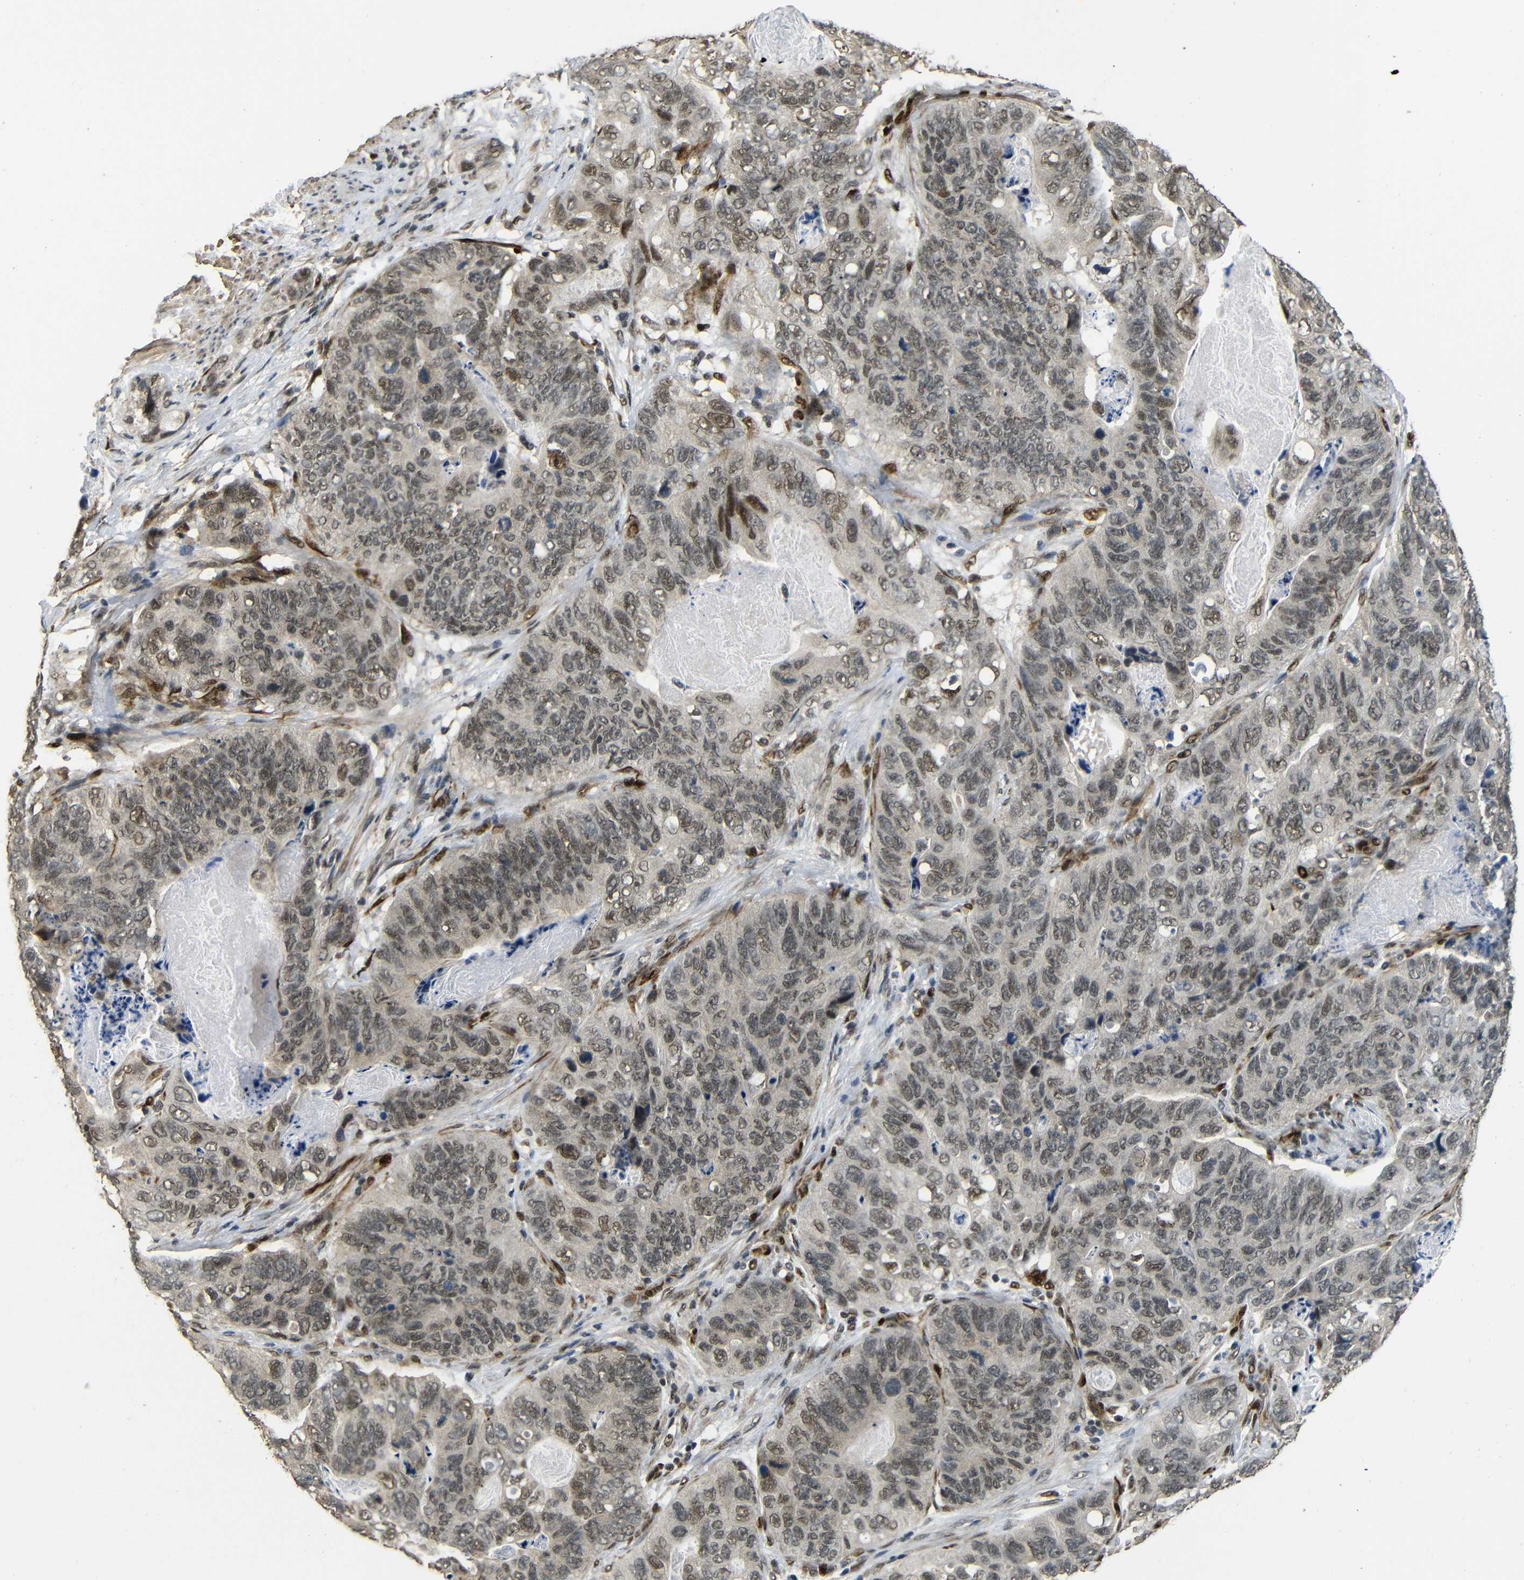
{"staining": {"intensity": "moderate", "quantity": ">75%", "location": "cytoplasmic/membranous,nuclear"}, "tissue": "stomach cancer", "cell_type": "Tumor cells", "image_type": "cancer", "snomed": [{"axis": "morphology", "description": "Adenocarcinoma, NOS"}, {"axis": "topography", "description": "Stomach"}], "caption": "Moderate cytoplasmic/membranous and nuclear positivity for a protein is present in about >75% of tumor cells of adenocarcinoma (stomach) using IHC.", "gene": "TBX2", "patient": {"sex": "female", "age": 89}}